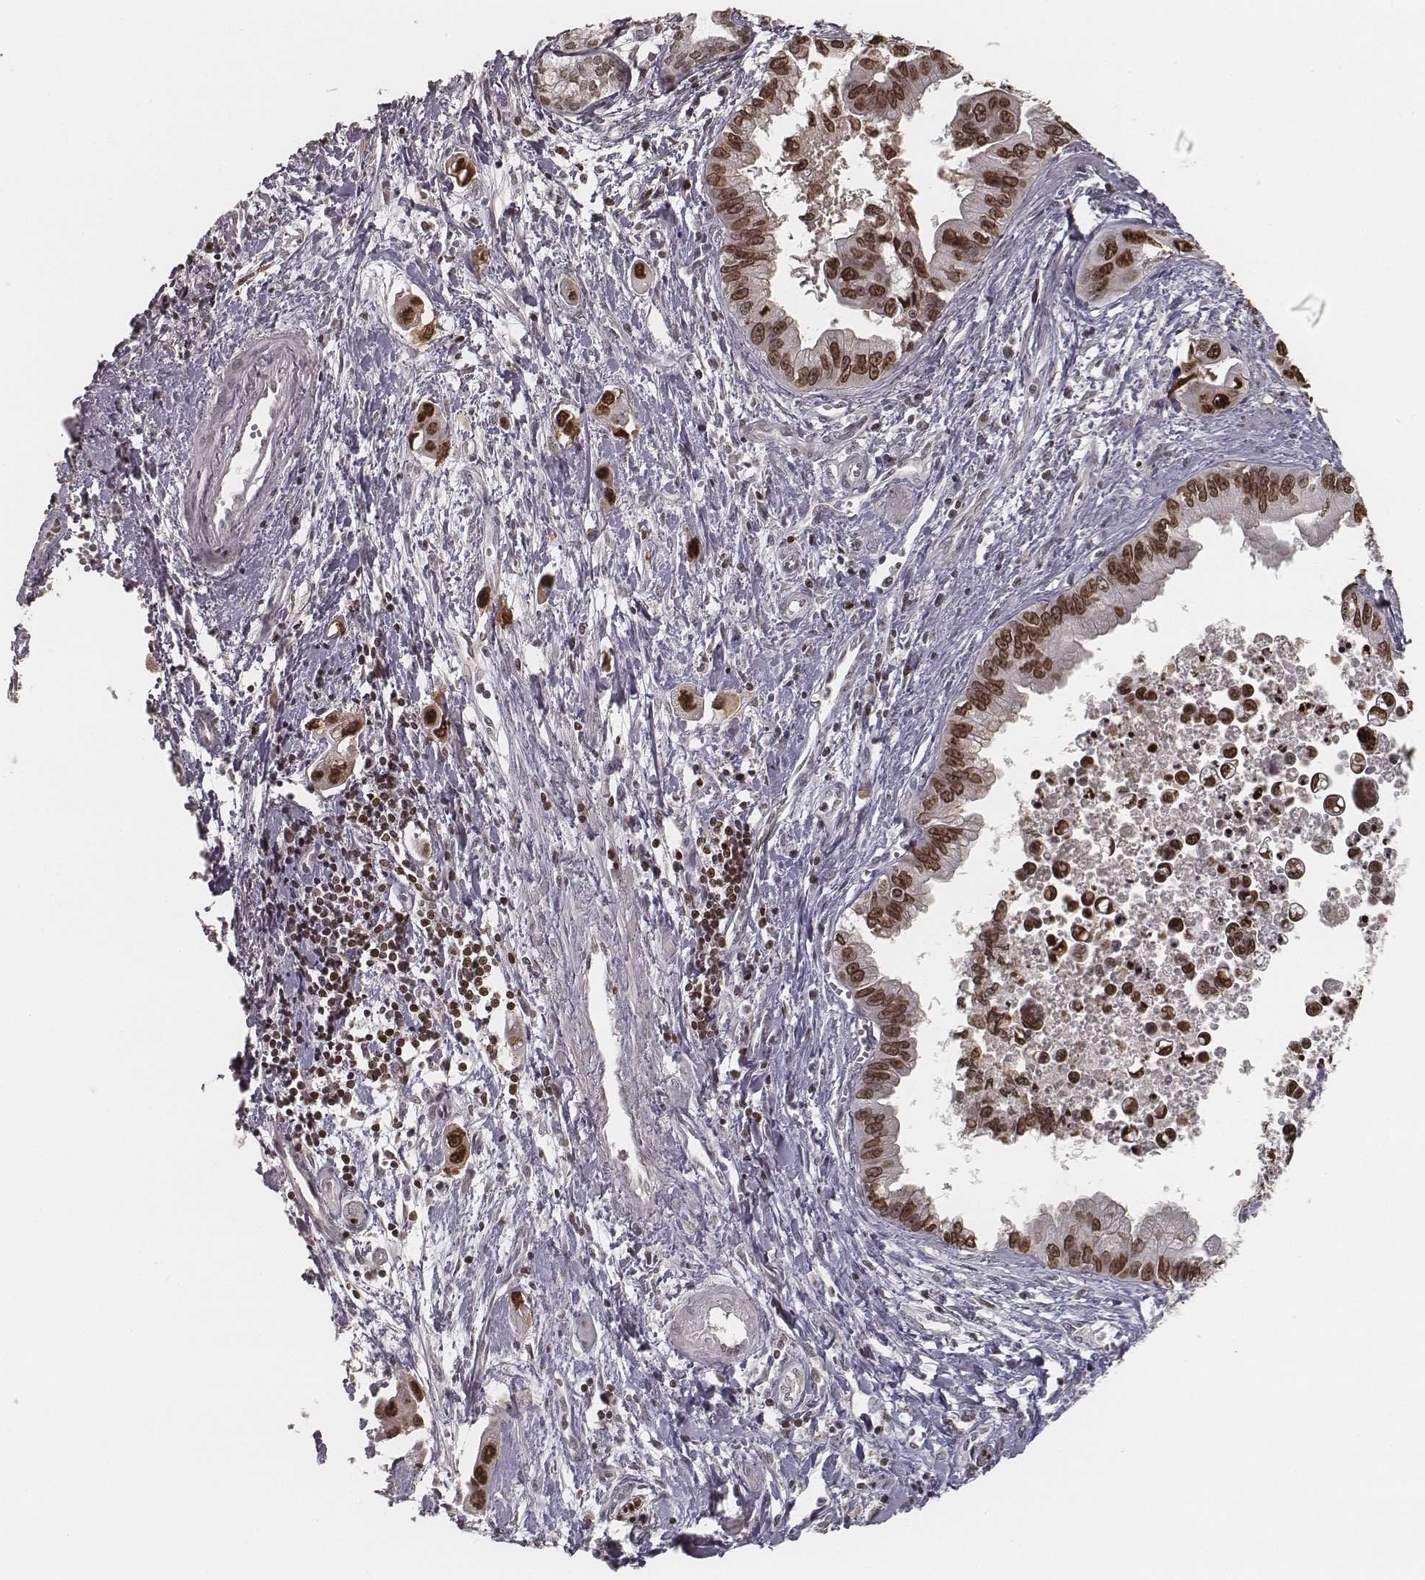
{"staining": {"intensity": "strong", "quantity": ">75%", "location": "nuclear"}, "tissue": "pancreatic cancer", "cell_type": "Tumor cells", "image_type": "cancer", "snomed": [{"axis": "morphology", "description": "Adenocarcinoma, NOS"}, {"axis": "topography", "description": "Pancreas"}], "caption": "DAB (3,3'-diaminobenzidine) immunohistochemical staining of human pancreatic cancer (adenocarcinoma) demonstrates strong nuclear protein expression in approximately >75% of tumor cells.", "gene": "HMGA2", "patient": {"sex": "male", "age": 60}}